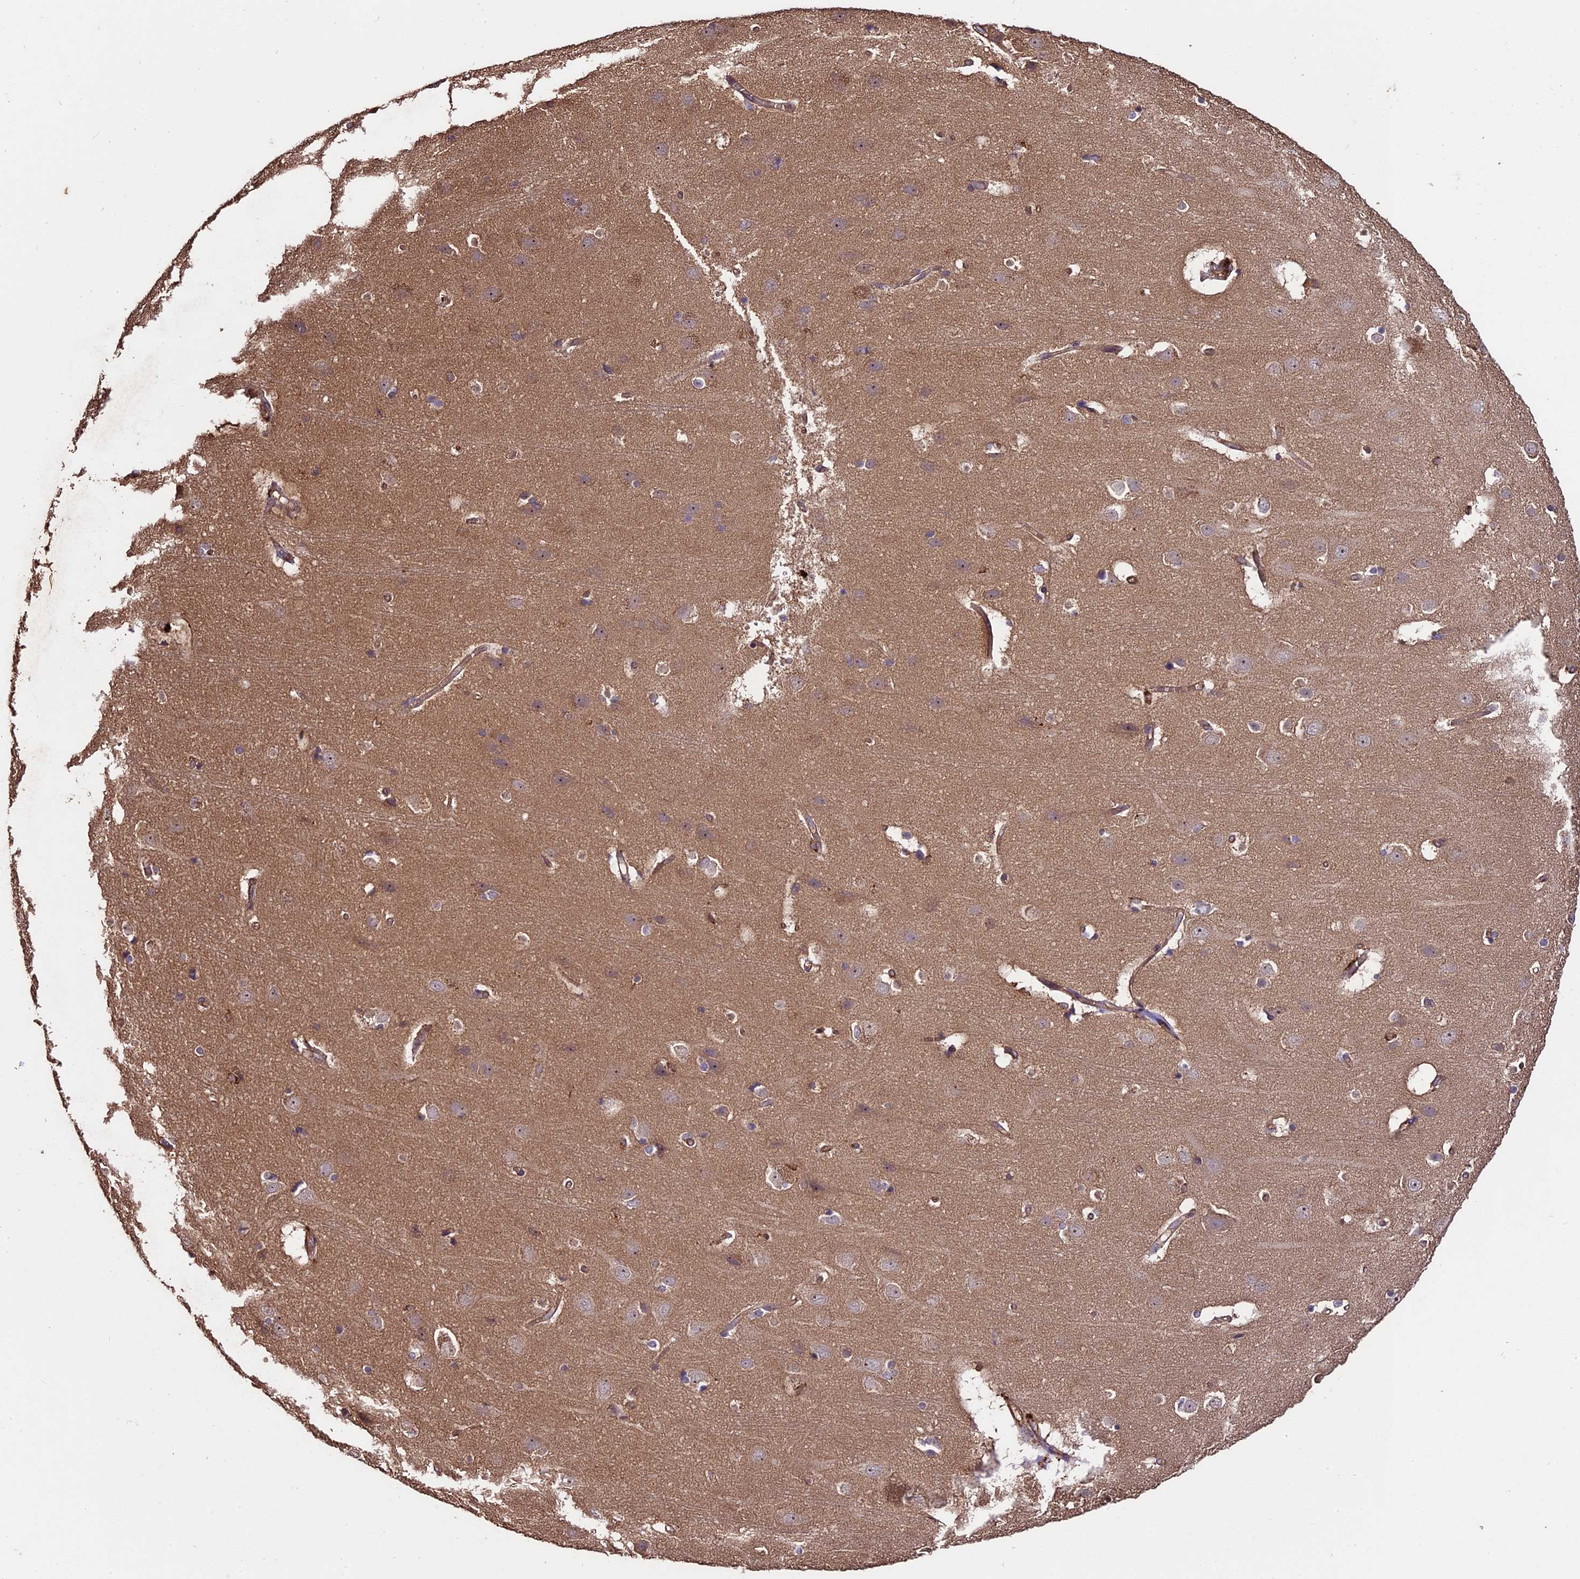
{"staining": {"intensity": "moderate", "quantity": ">75%", "location": "cytoplasmic/membranous"}, "tissue": "cerebral cortex", "cell_type": "Endothelial cells", "image_type": "normal", "snomed": [{"axis": "morphology", "description": "Normal tissue, NOS"}, {"axis": "topography", "description": "Cerebral cortex"}], "caption": "Cerebral cortex stained for a protein reveals moderate cytoplasmic/membranous positivity in endothelial cells. The staining was performed using DAB, with brown indicating positive protein expression. Nuclei are stained blue with hematoxylin.", "gene": "TTLL10", "patient": {"sex": "male", "age": 54}}